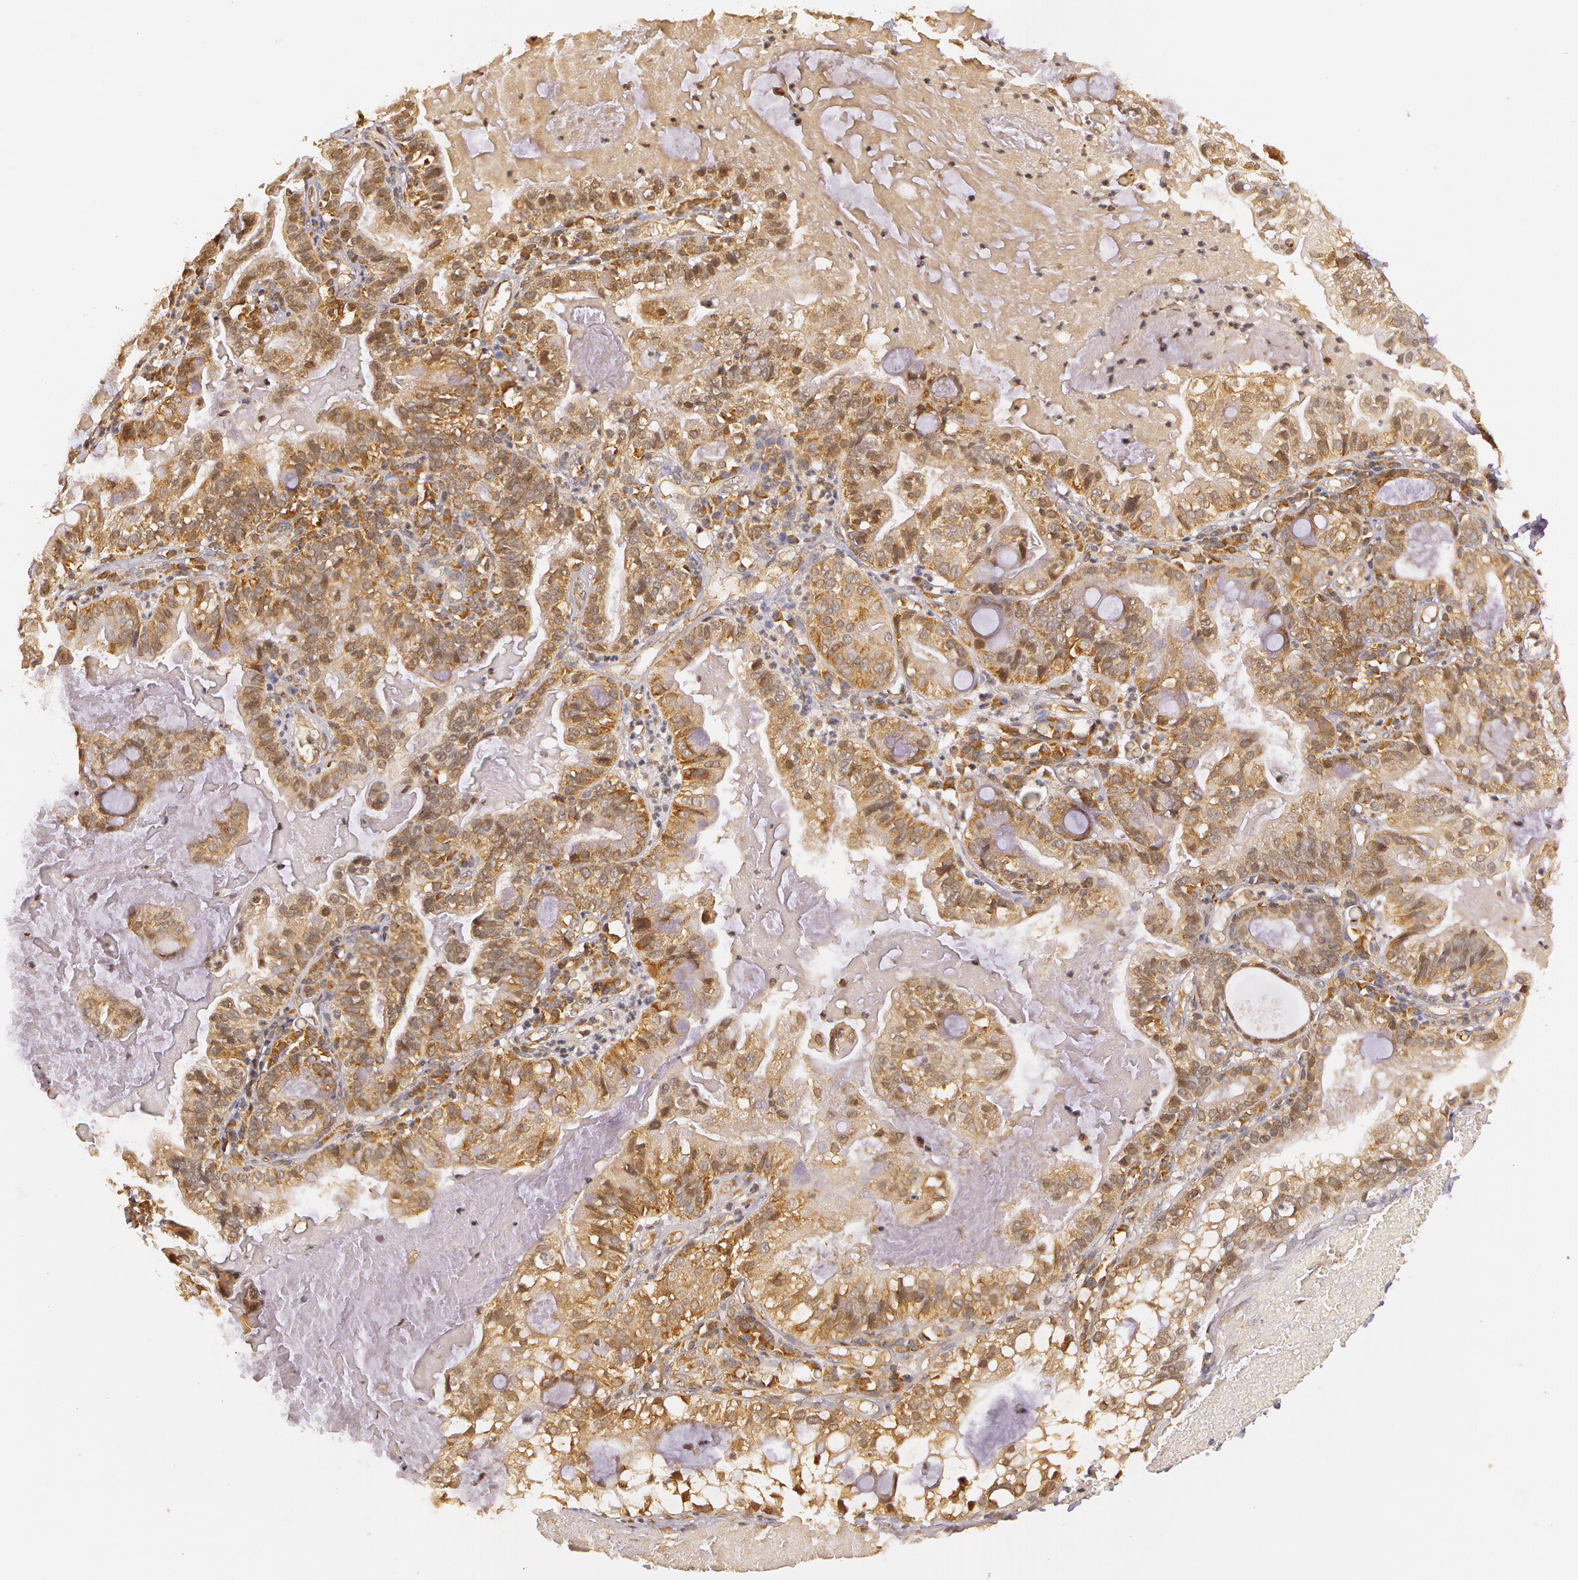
{"staining": {"intensity": "moderate", "quantity": ">75%", "location": "cytoplasmic/membranous,nuclear"}, "tissue": "cervical cancer", "cell_type": "Tumor cells", "image_type": "cancer", "snomed": [{"axis": "morphology", "description": "Adenocarcinoma, NOS"}, {"axis": "topography", "description": "Cervix"}], "caption": "This image shows cervical adenocarcinoma stained with immunohistochemistry to label a protein in brown. The cytoplasmic/membranous and nuclear of tumor cells show moderate positivity for the protein. Nuclei are counter-stained blue.", "gene": "ASCC2", "patient": {"sex": "female", "age": 41}}